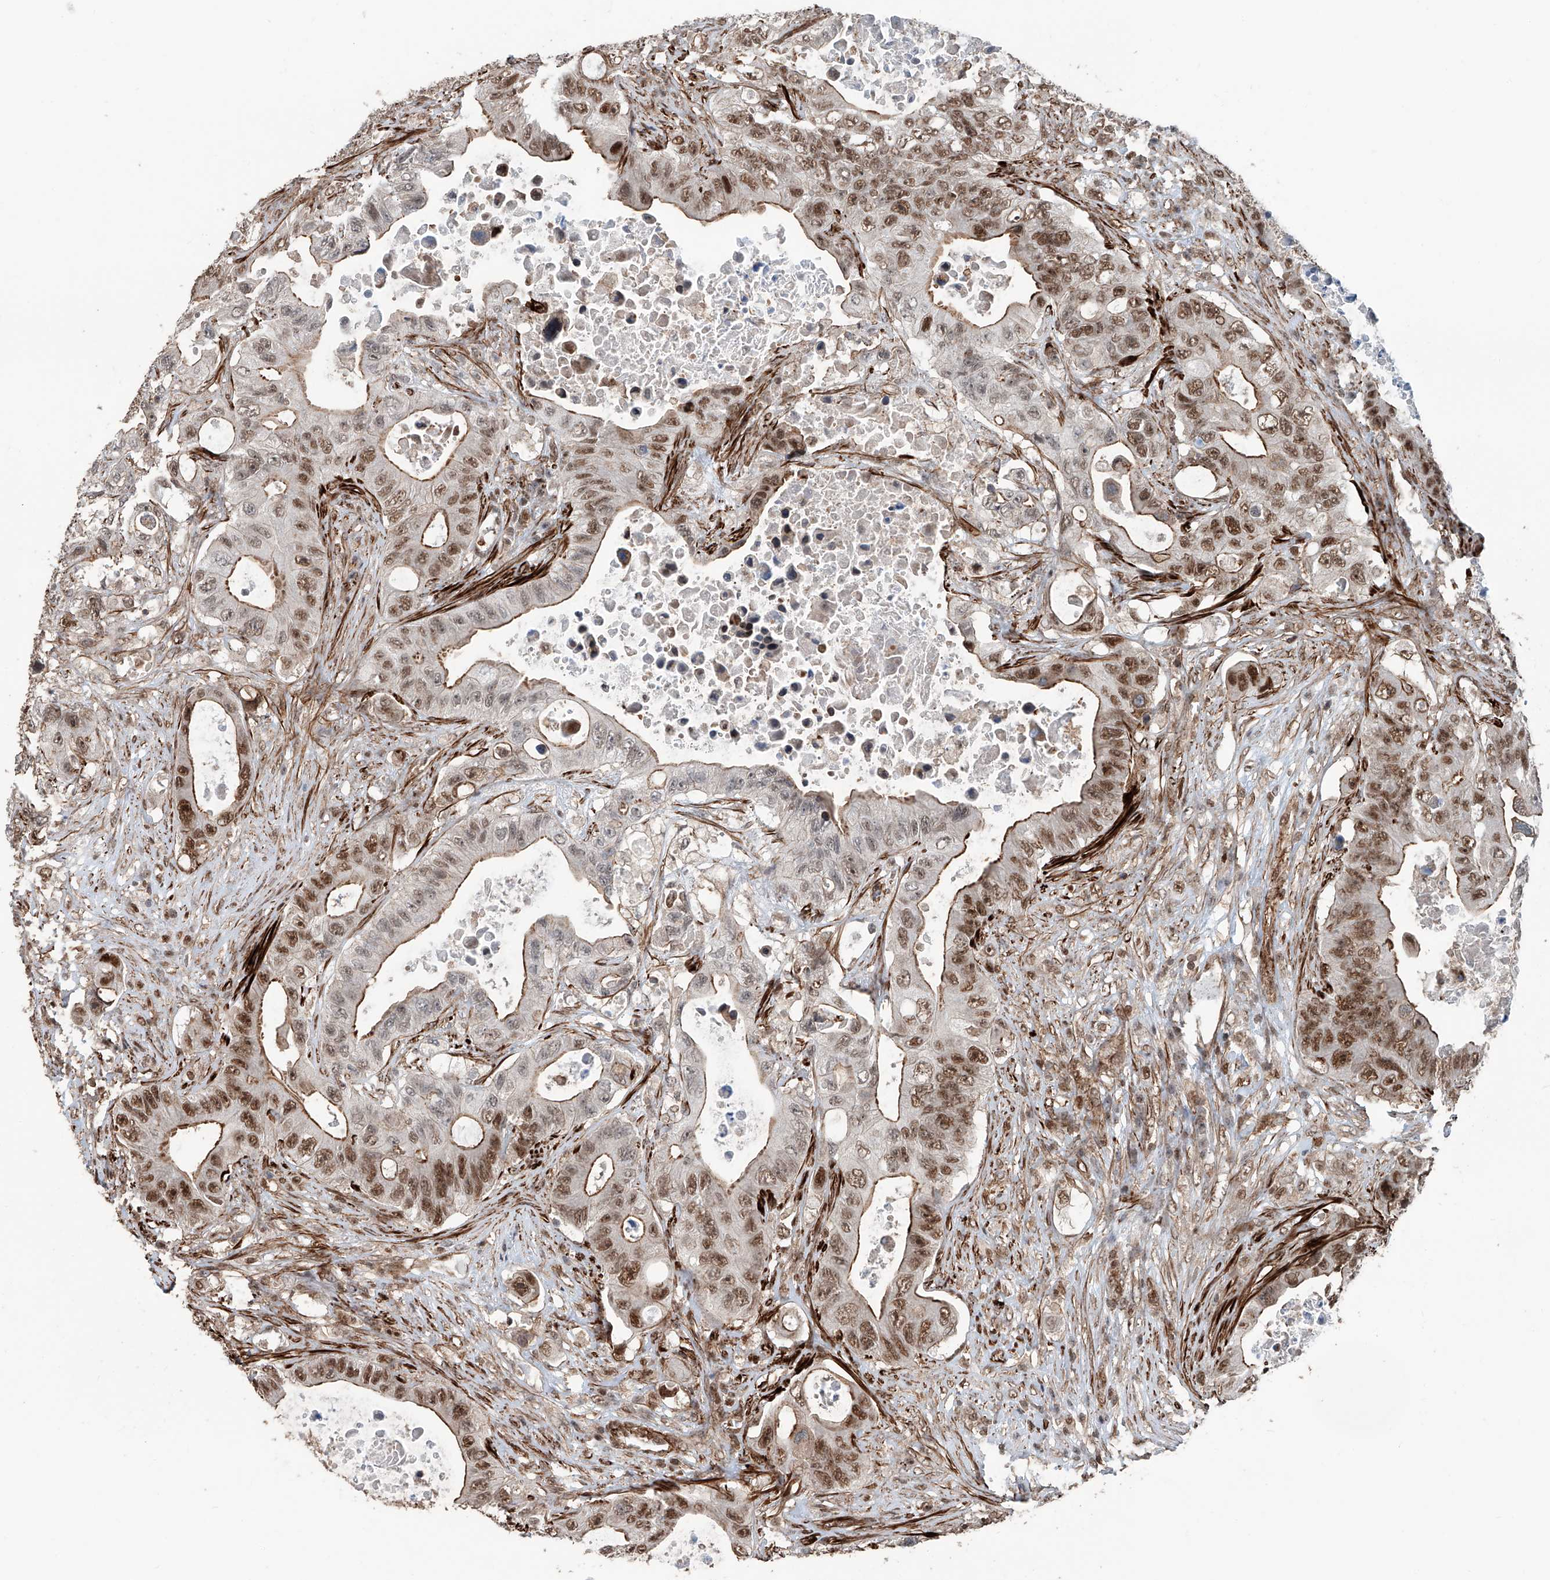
{"staining": {"intensity": "moderate", "quantity": ">75%", "location": "cytoplasmic/membranous,nuclear"}, "tissue": "colorectal cancer", "cell_type": "Tumor cells", "image_type": "cancer", "snomed": [{"axis": "morphology", "description": "Adenocarcinoma, NOS"}, {"axis": "topography", "description": "Colon"}], "caption": "Brown immunohistochemical staining in human colorectal cancer (adenocarcinoma) displays moderate cytoplasmic/membranous and nuclear staining in about >75% of tumor cells.", "gene": "SDE2", "patient": {"sex": "female", "age": 46}}